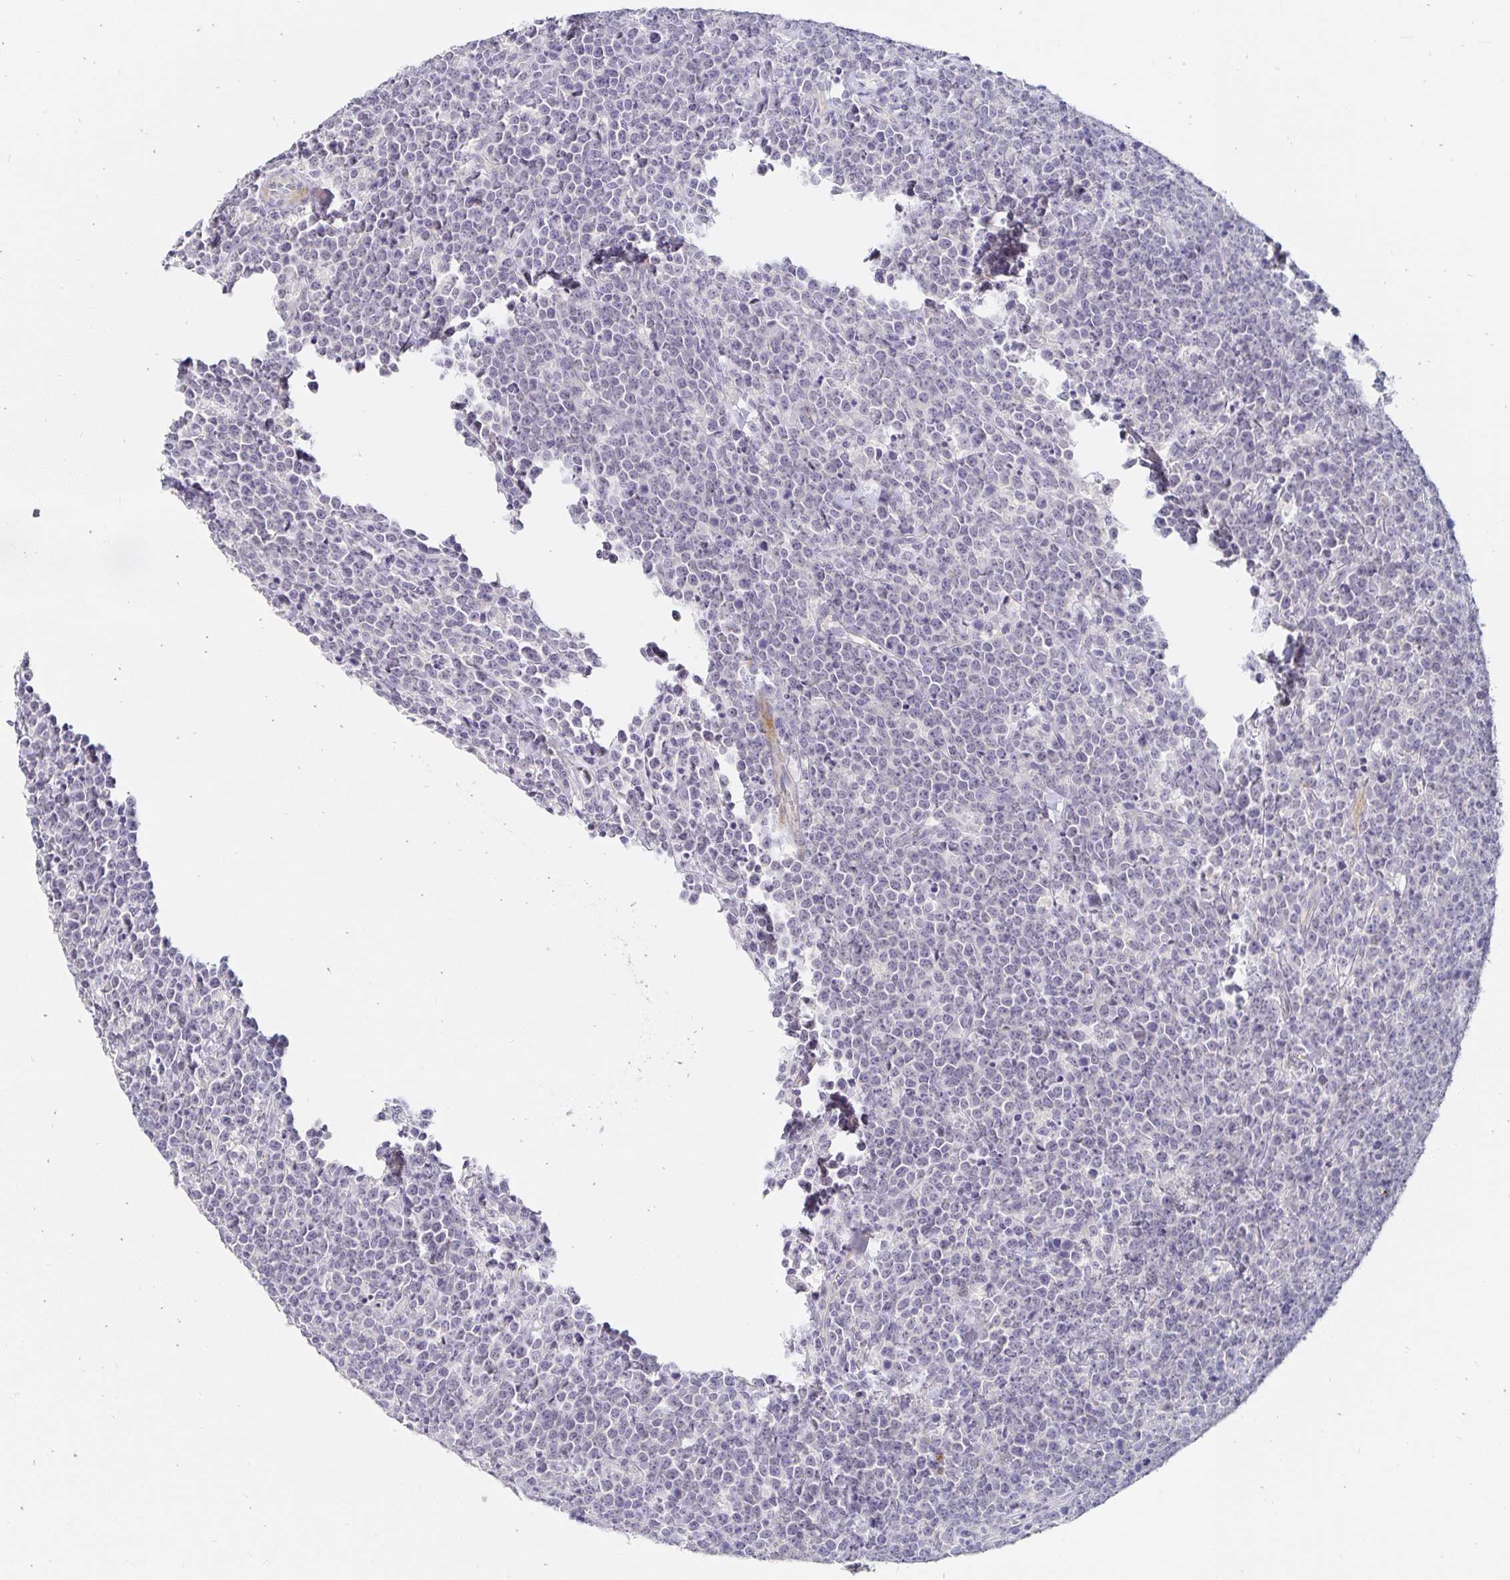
{"staining": {"intensity": "negative", "quantity": "none", "location": "none"}, "tissue": "lymphoma", "cell_type": "Tumor cells", "image_type": "cancer", "snomed": [{"axis": "morphology", "description": "Malignant lymphoma, non-Hodgkin's type, High grade"}, {"axis": "topography", "description": "Small intestine"}], "caption": "A histopathology image of malignant lymphoma, non-Hodgkin's type (high-grade) stained for a protein shows no brown staining in tumor cells.", "gene": "PDX1", "patient": {"sex": "female", "age": 56}}